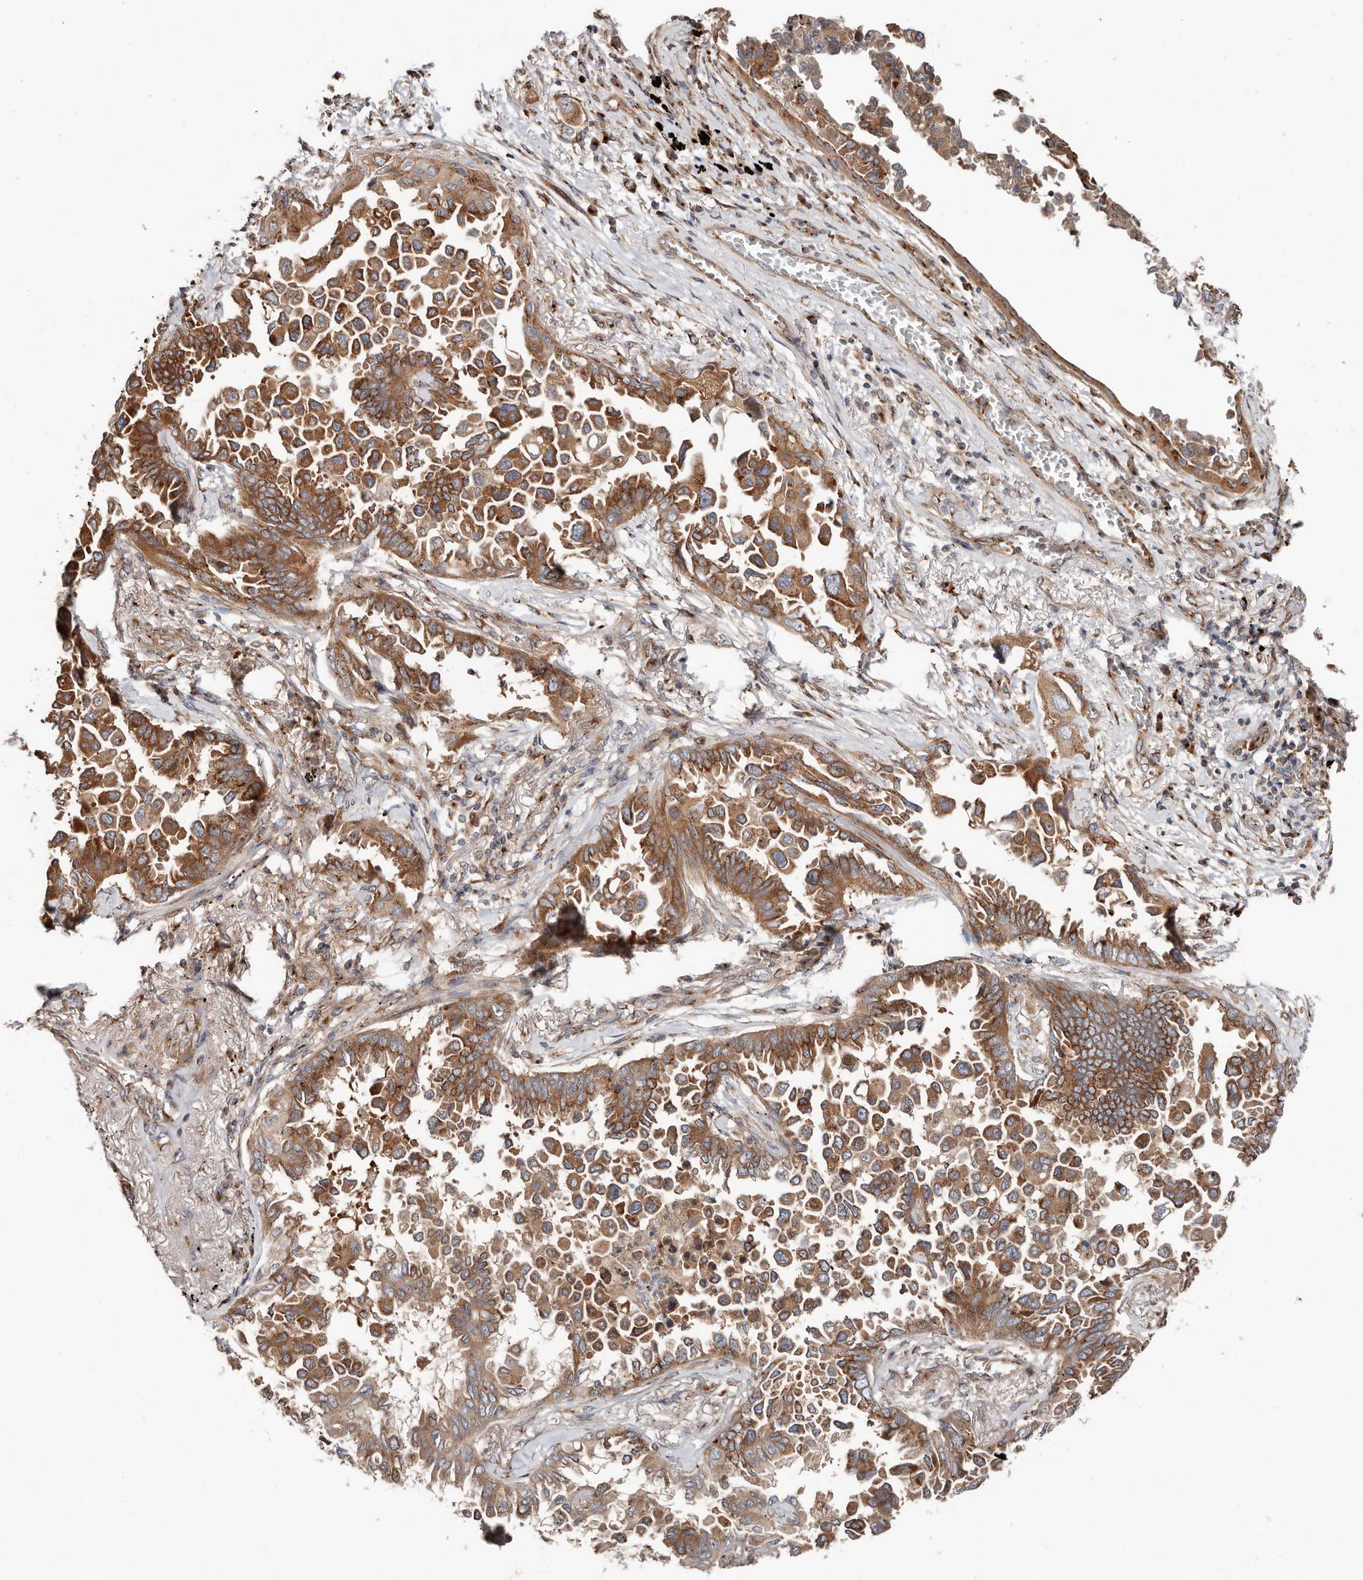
{"staining": {"intensity": "moderate", "quantity": ">75%", "location": "cytoplasmic/membranous"}, "tissue": "lung cancer", "cell_type": "Tumor cells", "image_type": "cancer", "snomed": [{"axis": "morphology", "description": "Adenocarcinoma, NOS"}, {"axis": "topography", "description": "Lung"}], "caption": "Human lung cancer stained for a protein (brown) demonstrates moderate cytoplasmic/membranous positive expression in approximately >75% of tumor cells.", "gene": "COG1", "patient": {"sex": "female", "age": 67}}